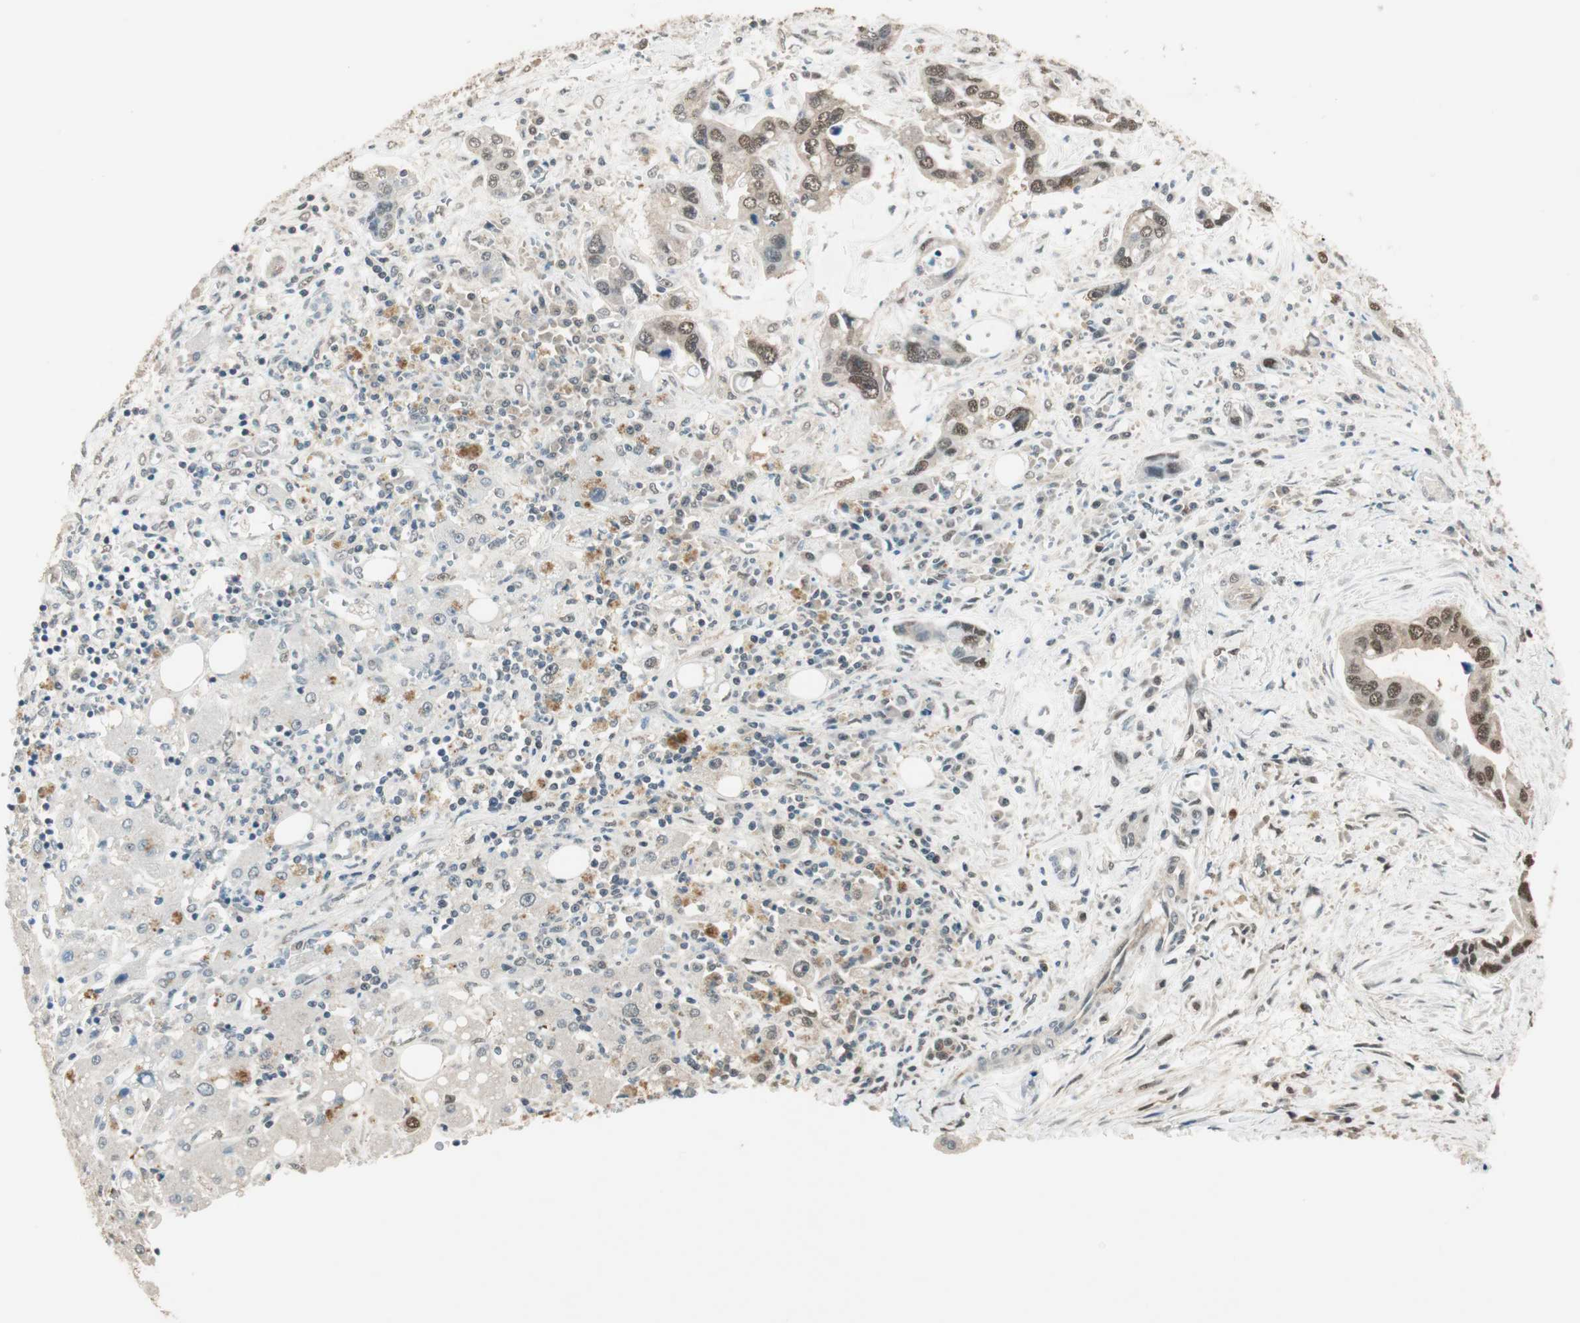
{"staining": {"intensity": "moderate", "quantity": "25%-75%", "location": "nuclear"}, "tissue": "liver cancer", "cell_type": "Tumor cells", "image_type": "cancer", "snomed": [{"axis": "morphology", "description": "Cholangiocarcinoma"}, {"axis": "topography", "description": "Liver"}], "caption": "Immunohistochemical staining of human liver cholangiocarcinoma displays medium levels of moderate nuclear positivity in about 25%-75% of tumor cells. (Stains: DAB (3,3'-diaminobenzidine) in brown, nuclei in blue, Microscopy: brightfield microscopy at high magnification).", "gene": "USP5", "patient": {"sex": "female", "age": 65}}